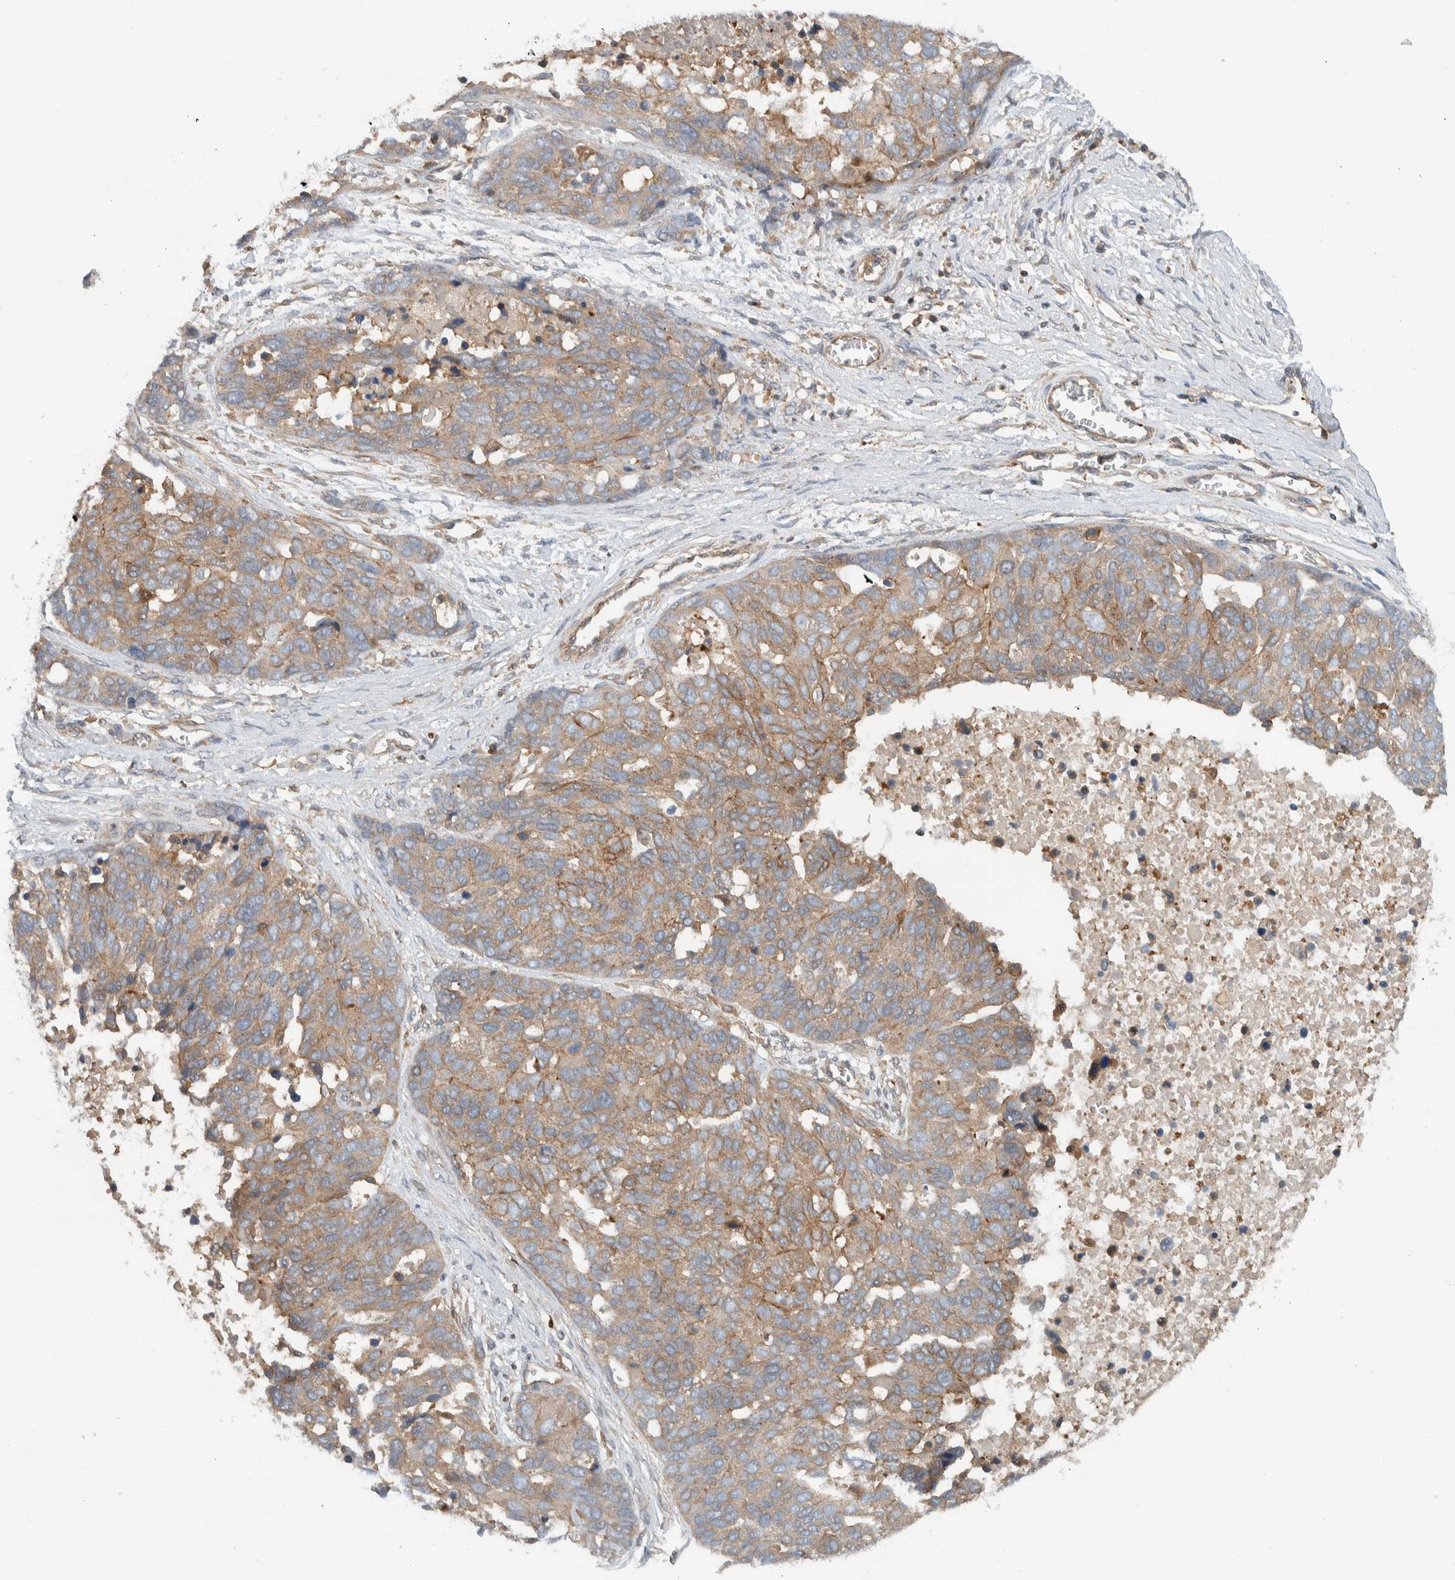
{"staining": {"intensity": "weak", "quantity": "25%-75%", "location": "cytoplasmic/membranous"}, "tissue": "ovarian cancer", "cell_type": "Tumor cells", "image_type": "cancer", "snomed": [{"axis": "morphology", "description": "Cystadenocarcinoma, serous, NOS"}, {"axis": "topography", "description": "Ovary"}], "caption": "An image of ovarian cancer (serous cystadenocarcinoma) stained for a protein reveals weak cytoplasmic/membranous brown staining in tumor cells. The protein is stained brown, and the nuclei are stained in blue (DAB (3,3'-diaminobenzidine) IHC with brightfield microscopy, high magnification).", "gene": "MPRIP", "patient": {"sex": "female", "age": 44}}